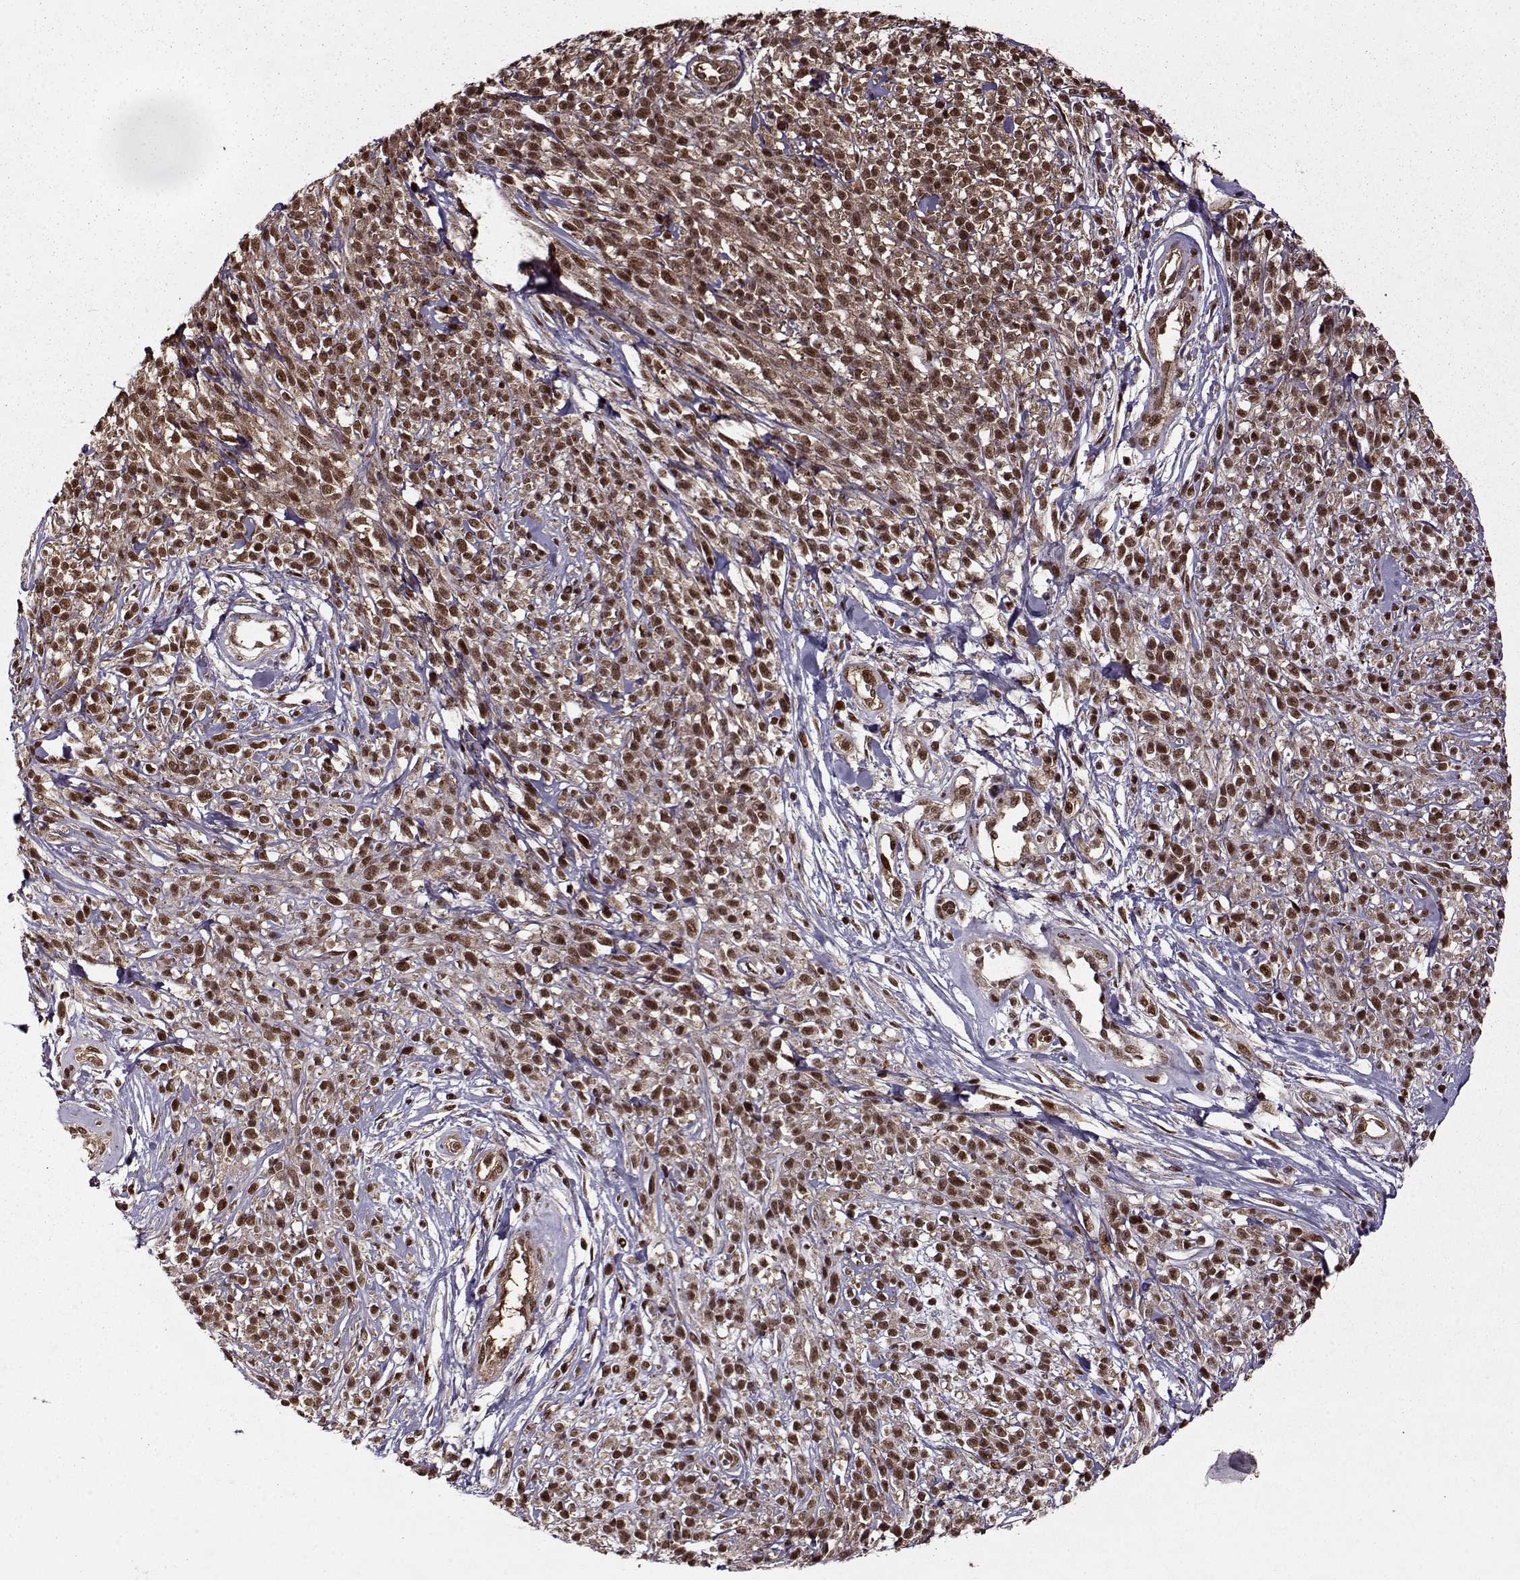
{"staining": {"intensity": "strong", "quantity": ">75%", "location": "nuclear"}, "tissue": "melanoma", "cell_type": "Tumor cells", "image_type": "cancer", "snomed": [{"axis": "morphology", "description": "Malignant melanoma, NOS"}, {"axis": "topography", "description": "Skin"}, {"axis": "topography", "description": "Skin of trunk"}], "caption": "An immunohistochemistry histopathology image of tumor tissue is shown. Protein staining in brown highlights strong nuclear positivity in melanoma within tumor cells. (DAB (3,3'-diaminobenzidine) = brown stain, brightfield microscopy at high magnification).", "gene": "PSMA7", "patient": {"sex": "male", "age": 74}}